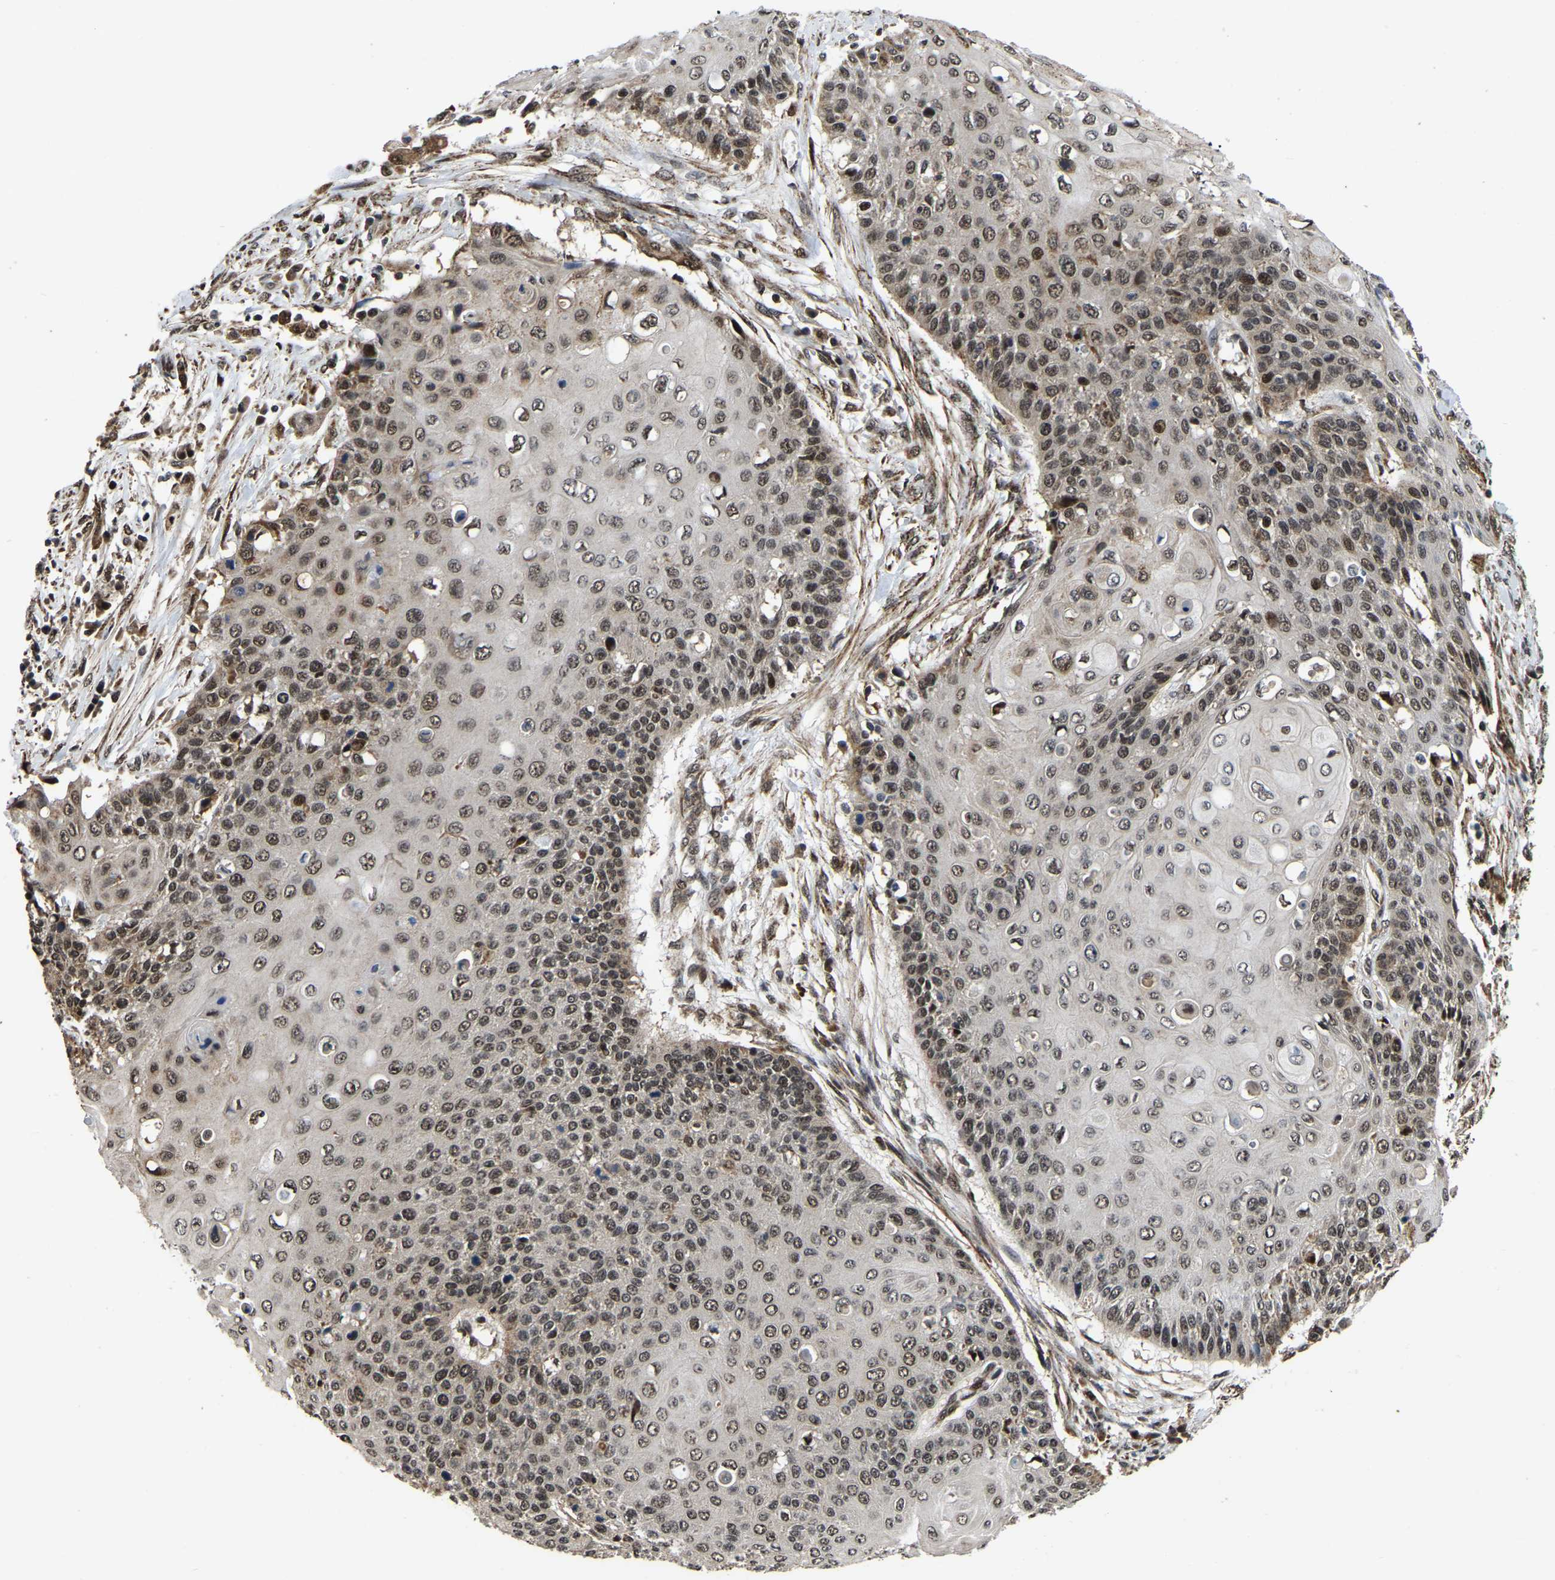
{"staining": {"intensity": "weak", "quantity": ">75%", "location": "nuclear"}, "tissue": "cervical cancer", "cell_type": "Tumor cells", "image_type": "cancer", "snomed": [{"axis": "morphology", "description": "Squamous cell carcinoma, NOS"}, {"axis": "topography", "description": "Cervix"}], "caption": "Weak nuclear protein positivity is seen in about >75% of tumor cells in cervical cancer (squamous cell carcinoma).", "gene": "CIAO1", "patient": {"sex": "female", "age": 39}}